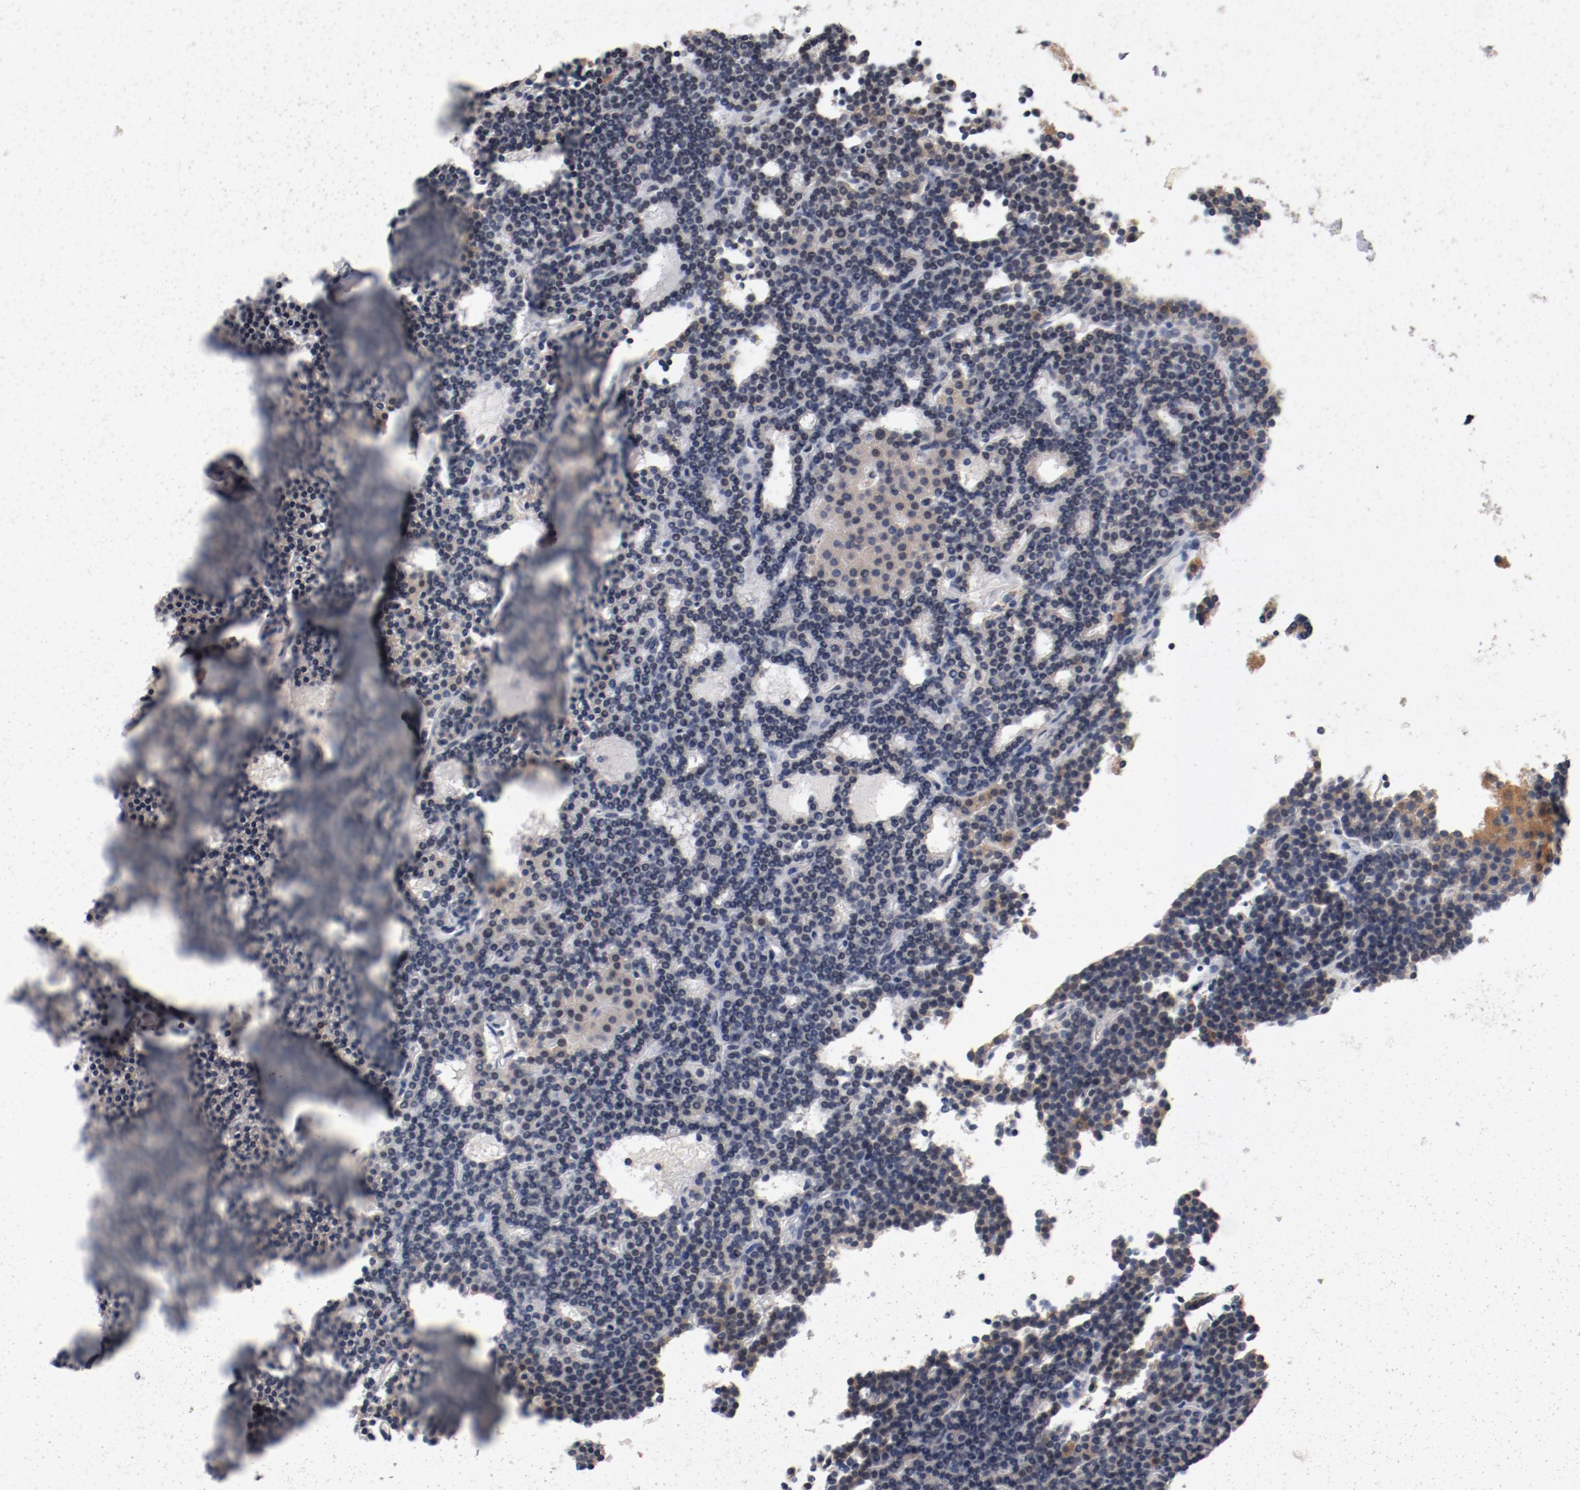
{"staining": {"intensity": "moderate", "quantity": "<25%", "location": "cytoplasmic/membranous"}, "tissue": "parathyroid gland", "cell_type": "Glandular cells", "image_type": "normal", "snomed": [{"axis": "morphology", "description": "Normal tissue, NOS"}, {"axis": "topography", "description": "Parathyroid gland"}], "caption": "Approximately <25% of glandular cells in unremarkable parathyroid gland display moderate cytoplasmic/membranous protein staining as visualized by brown immunohistochemical staining.", "gene": "PIM1", "patient": {"sex": "female", "age": 45}}